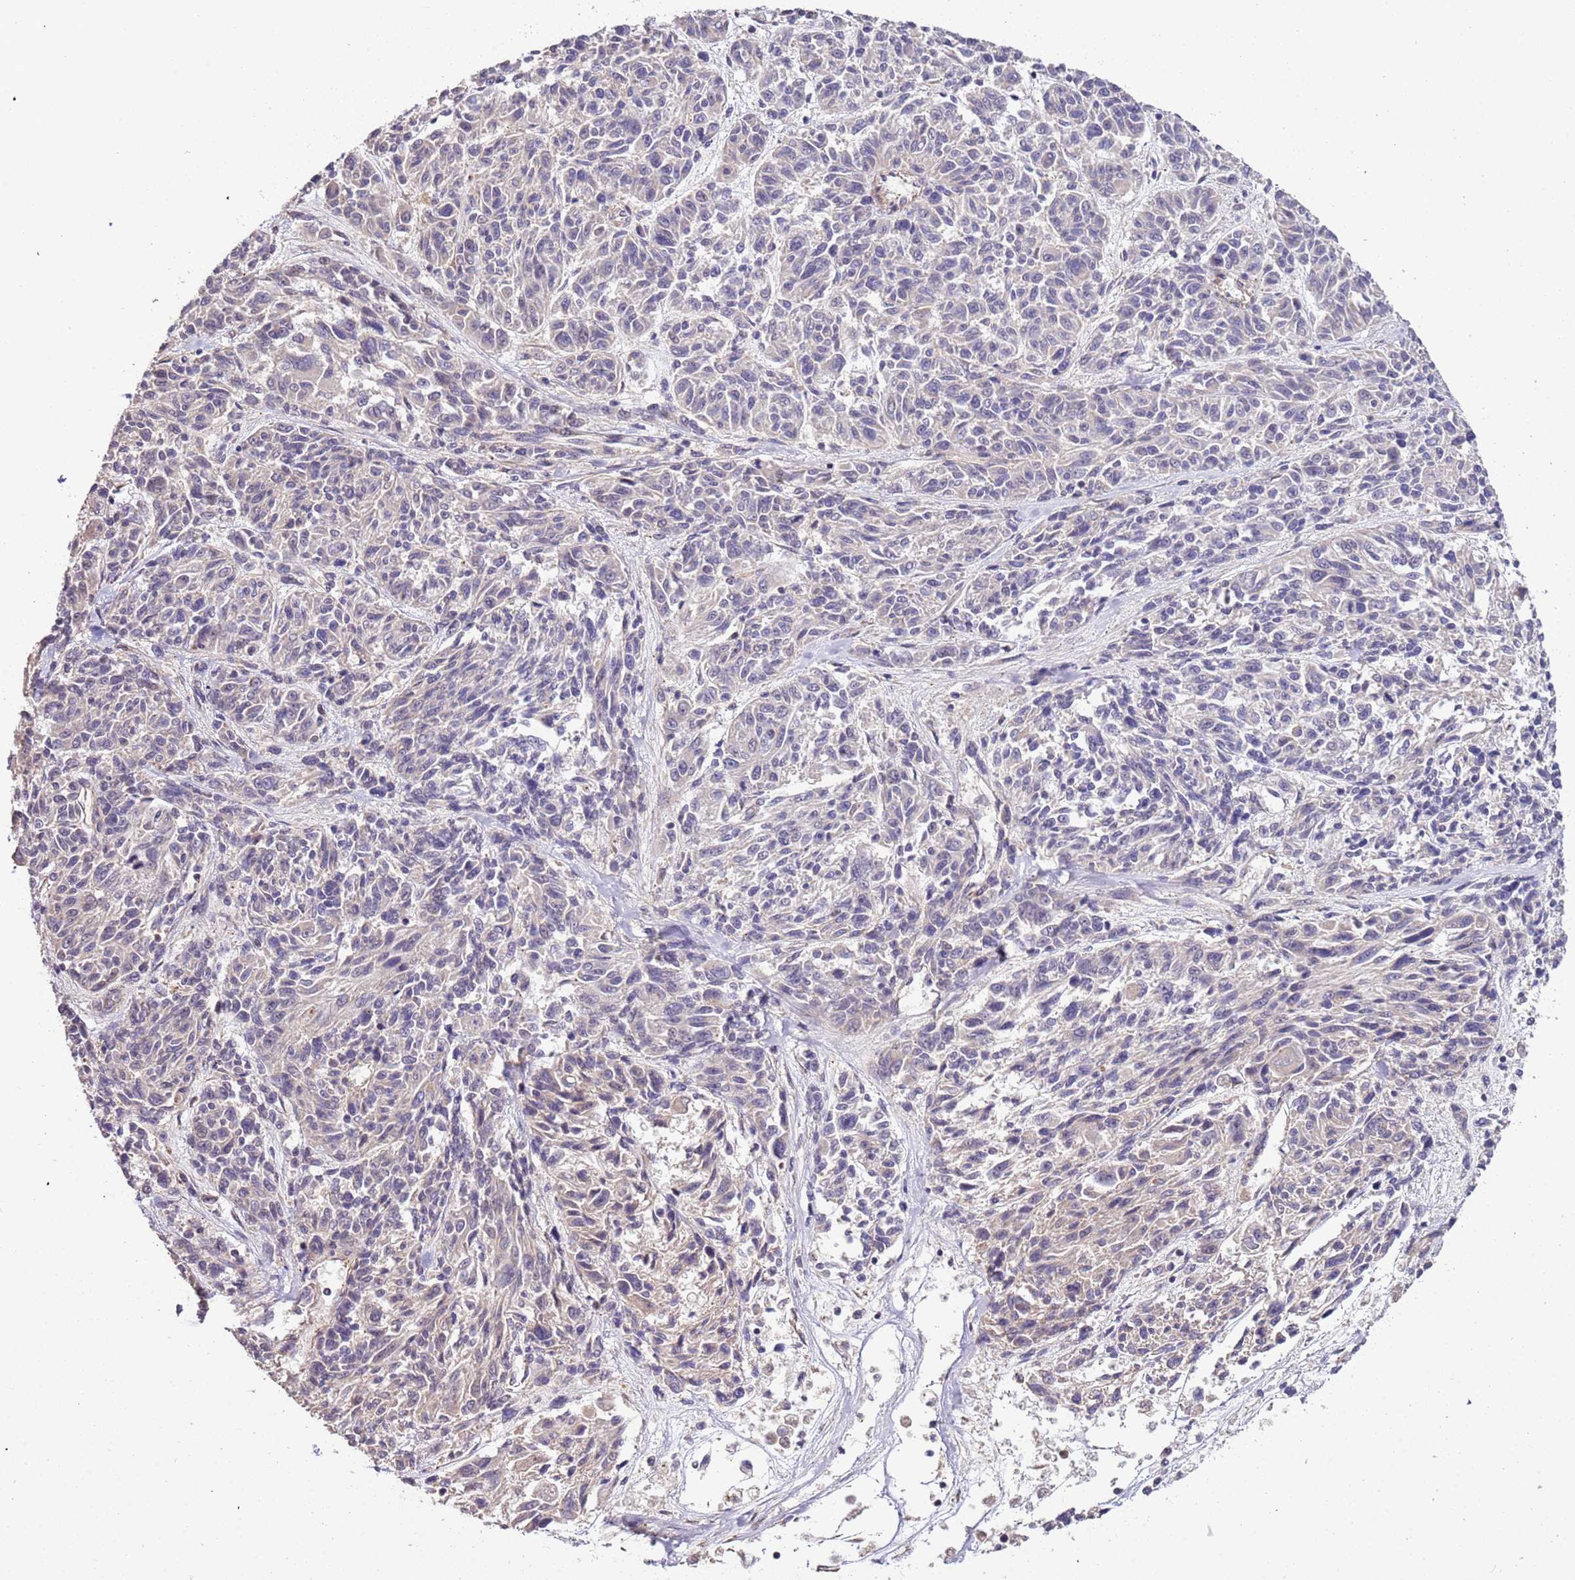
{"staining": {"intensity": "negative", "quantity": "none", "location": "none"}, "tissue": "melanoma", "cell_type": "Tumor cells", "image_type": "cancer", "snomed": [{"axis": "morphology", "description": "Malignant melanoma, NOS"}, {"axis": "topography", "description": "Skin"}], "caption": "High power microscopy image of an IHC image of malignant melanoma, revealing no significant expression in tumor cells.", "gene": "LAMB4", "patient": {"sex": "male", "age": 53}}